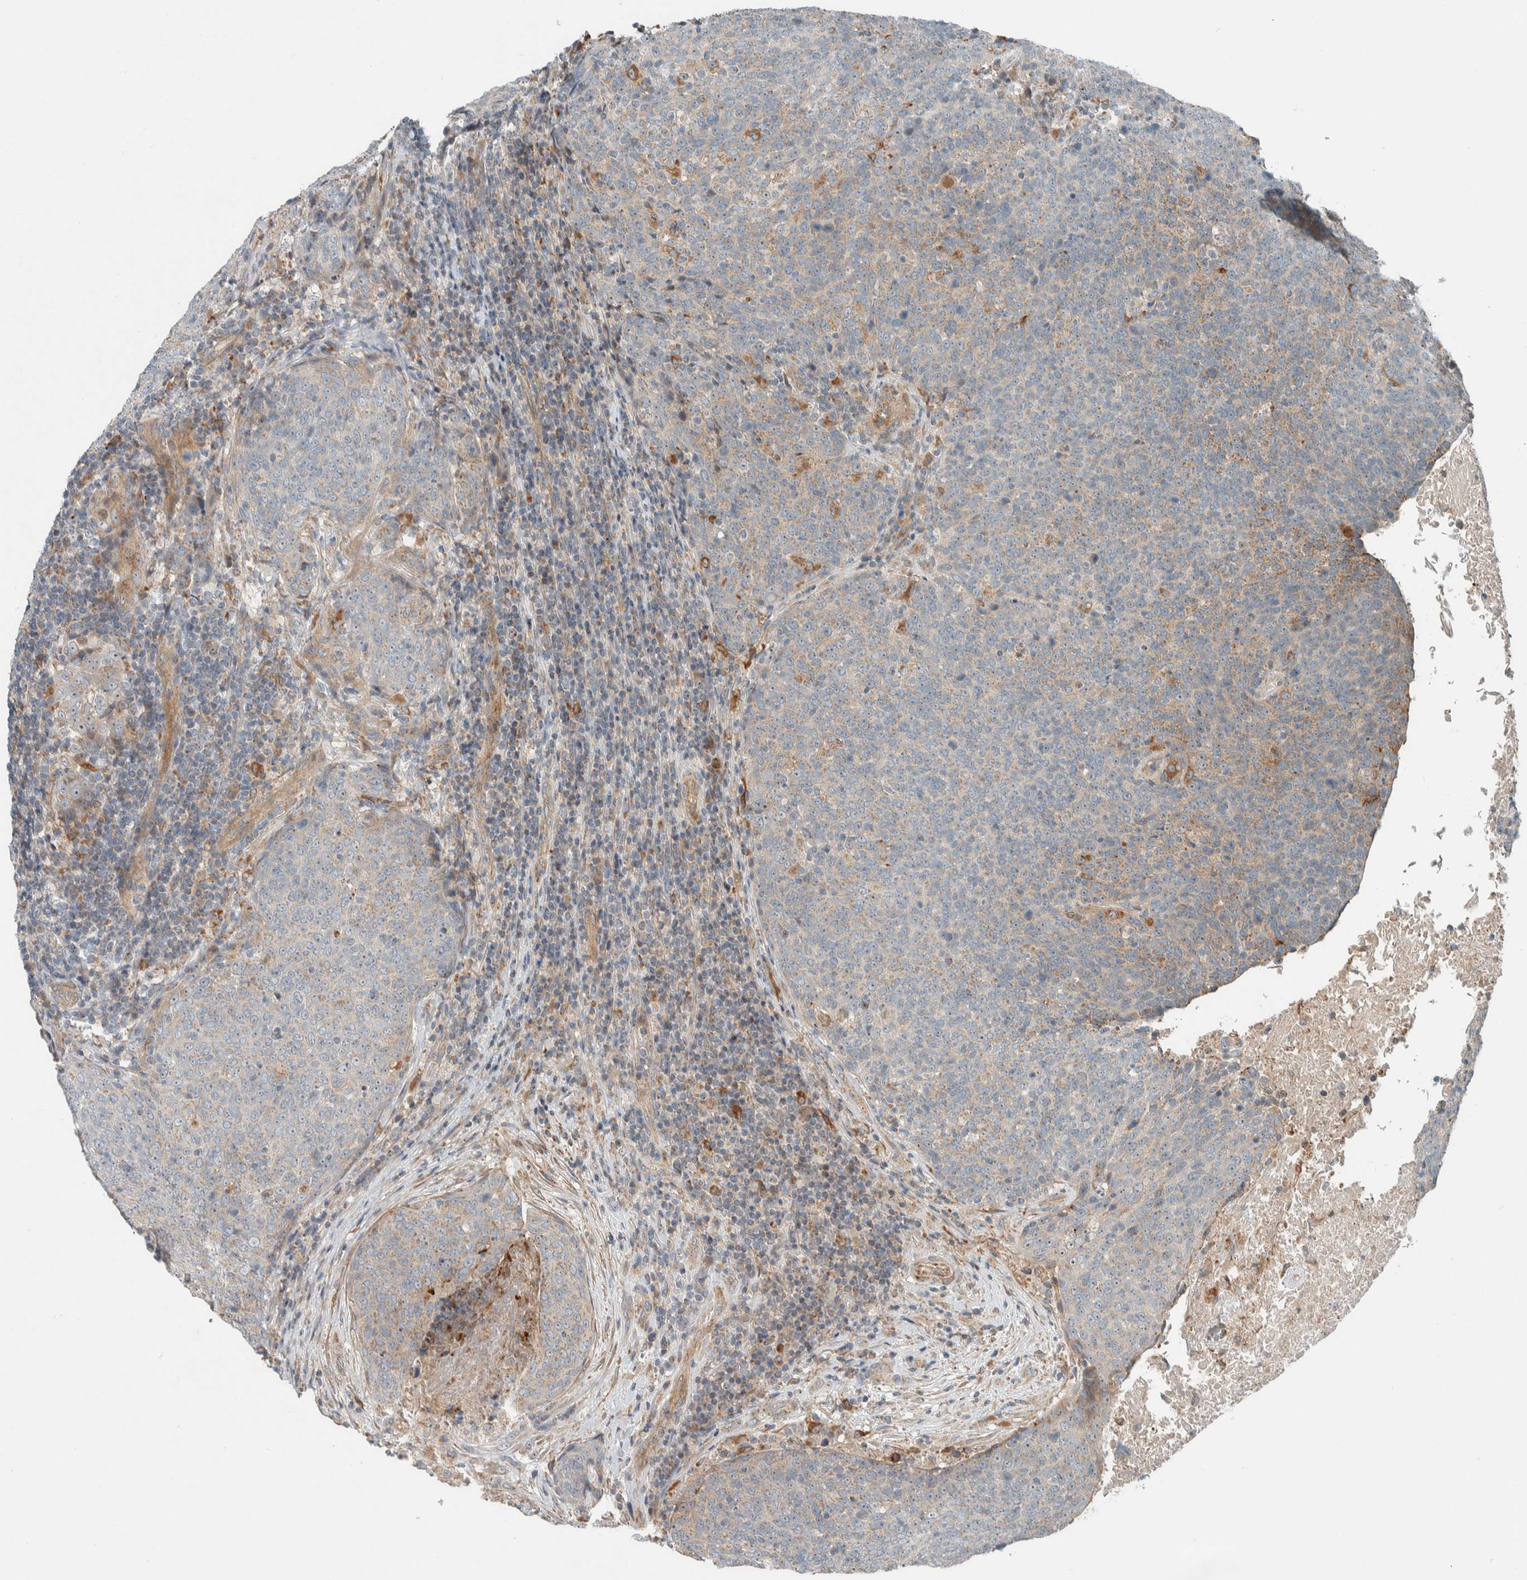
{"staining": {"intensity": "weak", "quantity": "<25%", "location": "cytoplasmic/membranous"}, "tissue": "head and neck cancer", "cell_type": "Tumor cells", "image_type": "cancer", "snomed": [{"axis": "morphology", "description": "Squamous cell carcinoma, NOS"}, {"axis": "morphology", "description": "Squamous cell carcinoma, metastatic, NOS"}, {"axis": "topography", "description": "Lymph node"}, {"axis": "topography", "description": "Head-Neck"}], "caption": "This is an immunohistochemistry histopathology image of metastatic squamous cell carcinoma (head and neck). There is no positivity in tumor cells.", "gene": "SLFN12L", "patient": {"sex": "male", "age": 62}}